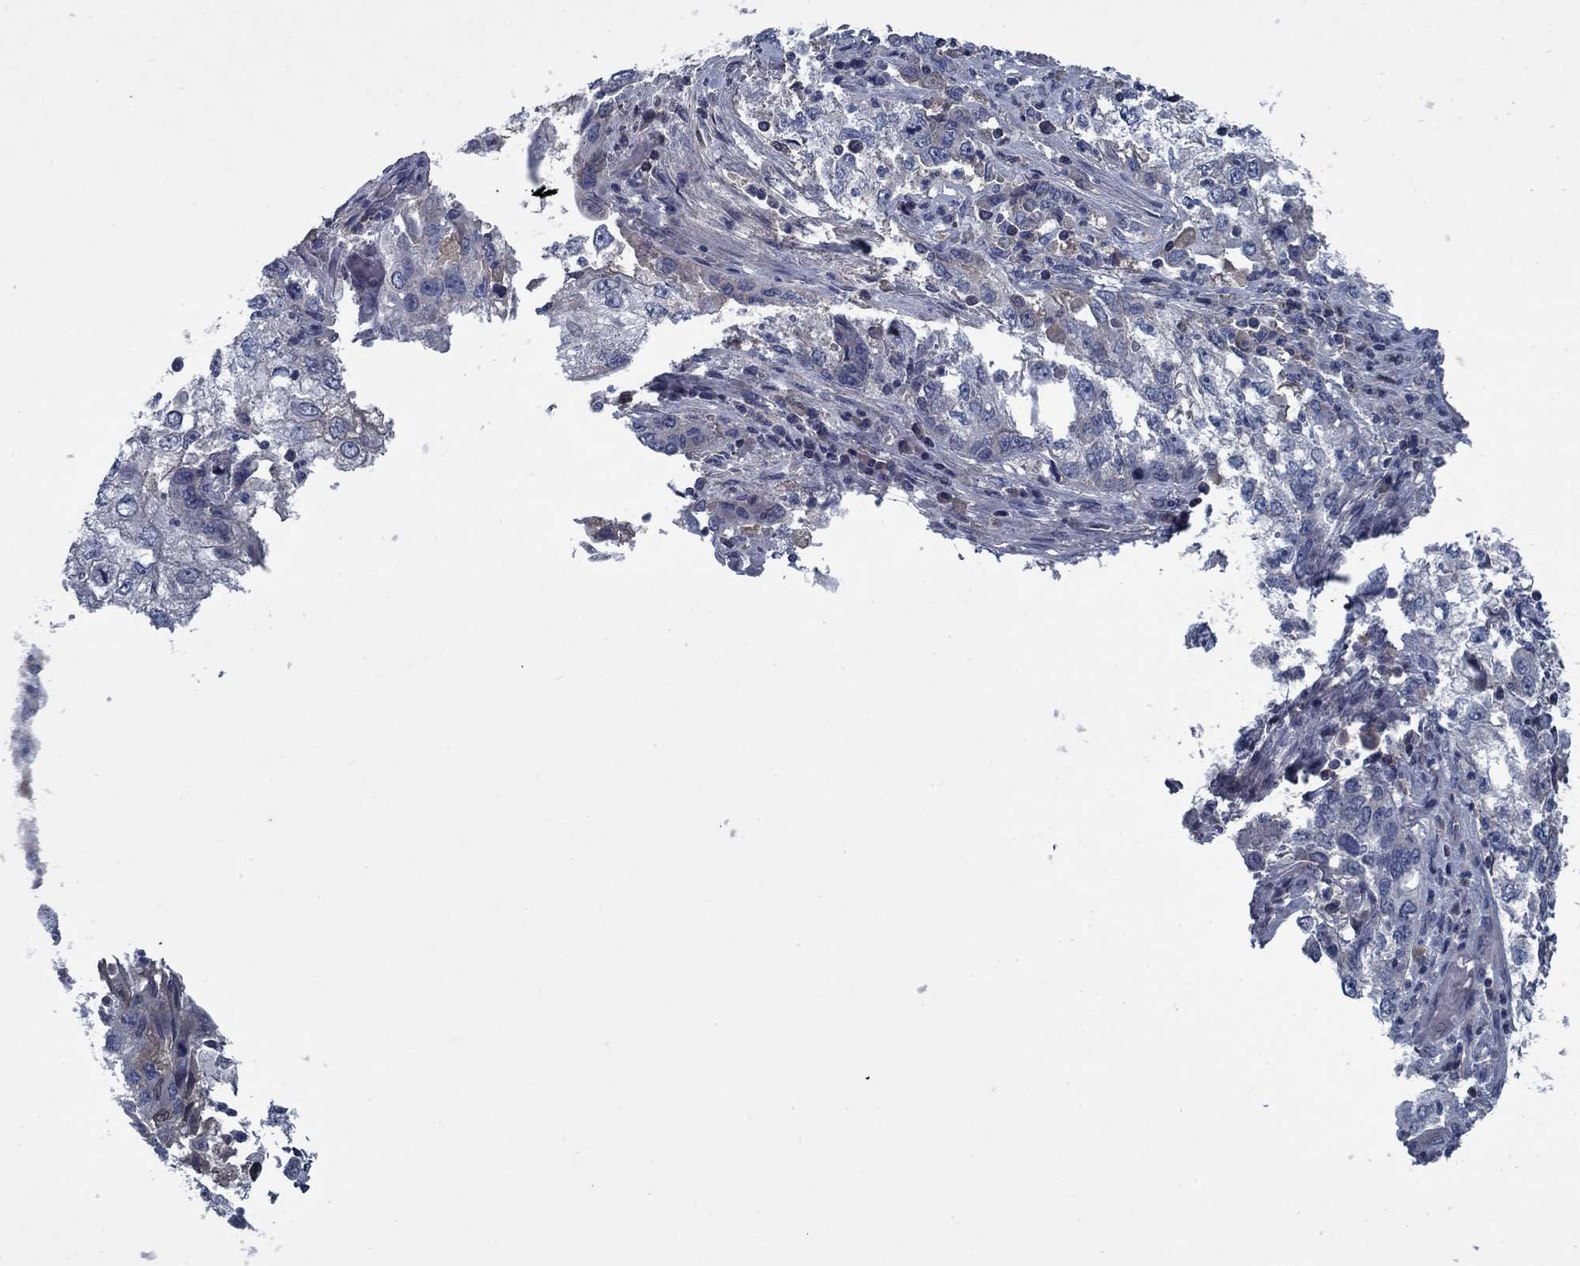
{"staining": {"intensity": "negative", "quantity": "none", "location": "none"}, "tissue": "cervical cancer", "cell_type": "Tumor cells", "image_type": "cancer", "snomed": [{"axis": "morphology", "description": "Squamous cell carcinoma, NOS"}, {"axis": "topography", "description": "Cervix"}], "caption": "Micrograph shows no significant protein positivity in tumor cells of squamous cell carcinoma (cervical).", "gene": "PNMA8A", "patient": {"sex": "female", "age": 36}}